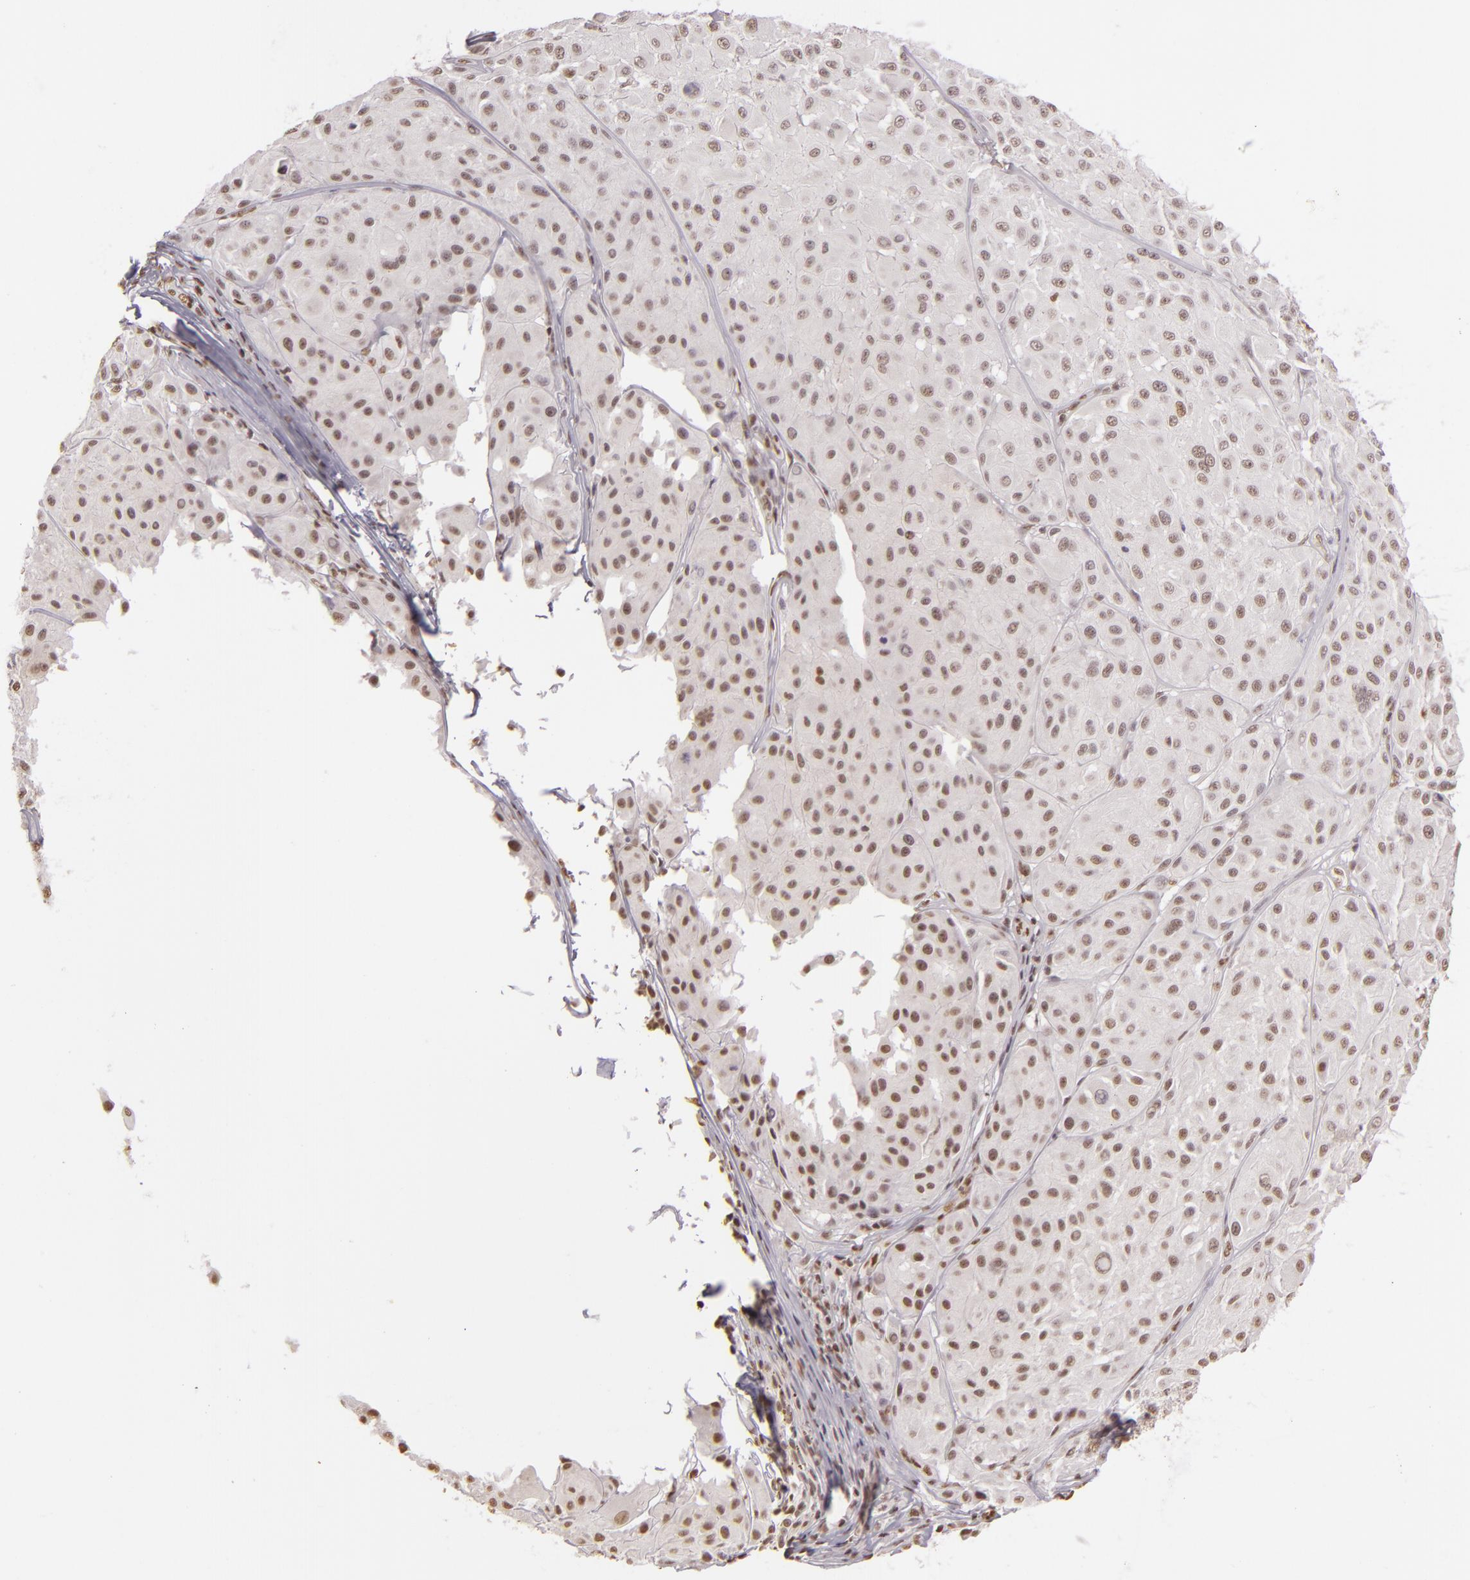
{"staining": {"intensity": "weak", "quantity": "25%-75%", "location": "nuclear"}, "tissue": "melanoma", "cell_type": "Tumor cells", "image_type": "cancer", "snomed": [{"axis": "morphology", "description": "Malignant melanoma, NOS"}, {"axis": "topography", "description": "Skin"}], "caption": "Weak nuclear expression is present in about 25%-75% of tumor cells in malignant melanoma. (Brightfield microscopy of DAB IHC at high magnification).", "gene": "PAPOLA", "patient": {"sex": "male", "age": 36}}